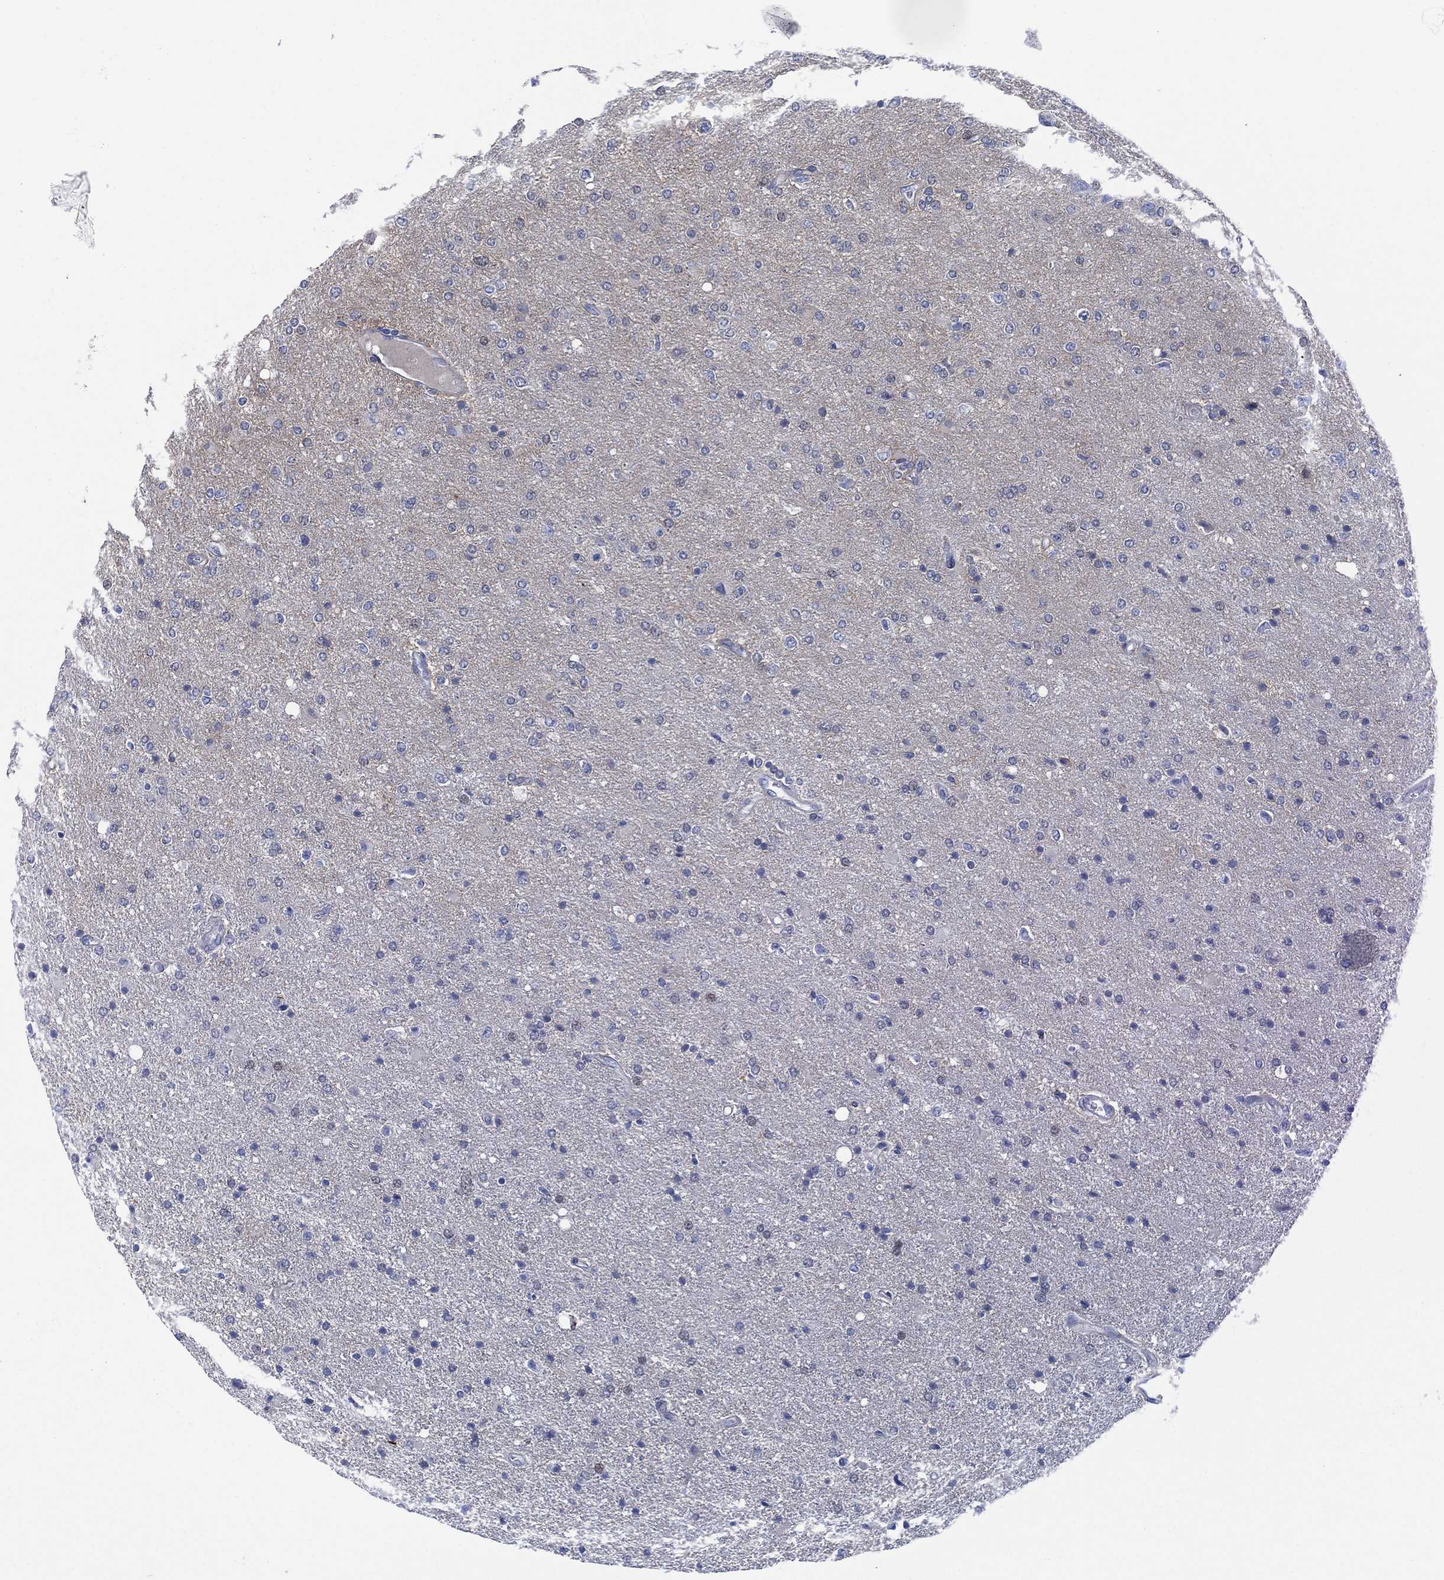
{"staining": {"intensity": "negative", "quantity": "none", "location": "none"}, "tissue": "glioma", "cell_type": "Tumor cells", "image_type": "cancer", "snomed": [{"axis": "morphology", "description": "Glioma, malignant, High grade"}, {"axis": "topography", "description": "Cerebral cortex"}], "caption": "Protein analysis of glioma demonstrates no significant positivity in tumor cells. (Brightfield microscopy of DAB (3,3'-diaminobenzidine) immunohistochemistry at high magnification).", "gene": "SLC4A4", "patient": {"sex": "male", "age": 70}}